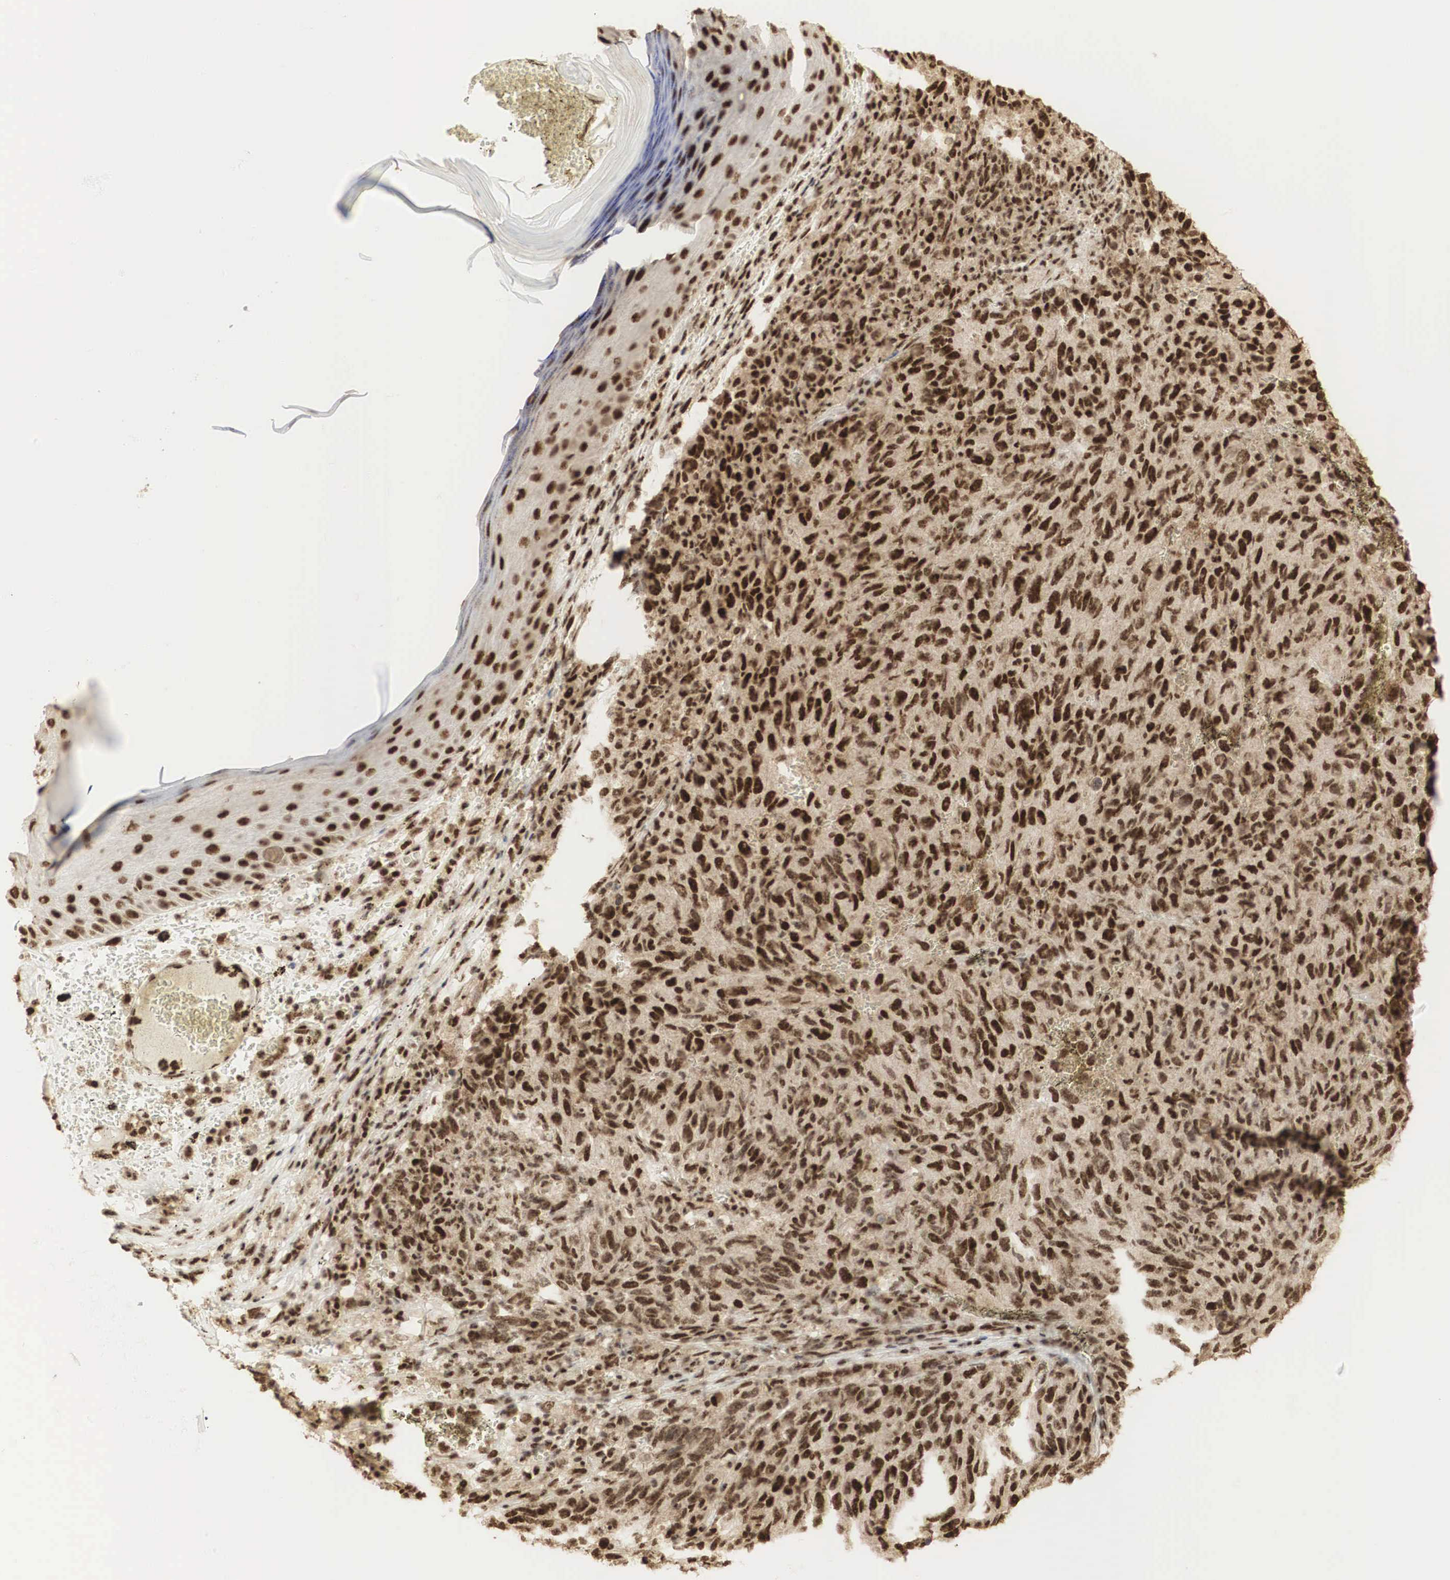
{"staining": {"intensity": "strong", "quantity": ">75%", "location": "cytoplasmic/membranous,nuclear"}, "tissue": "melanoma", "cell_type": "Tumor cells", "image_type": "cancer", "snomed": [{"axis": "morphology", "description": "Malignant melanoma, NOS"}, {"axis": "topography", "description": "Skin"}], "caption": "Melanoma tissue shows strong cytoplasmic/membranous and nuclear staining in approximately >75% of tumor cells (Stains: DAB in brown, nuclei in blue, Microscopy: brightfield microscopy at high magnification).", "gene": "RNF113A", "patient": {"sex": "male", "age": 76}}